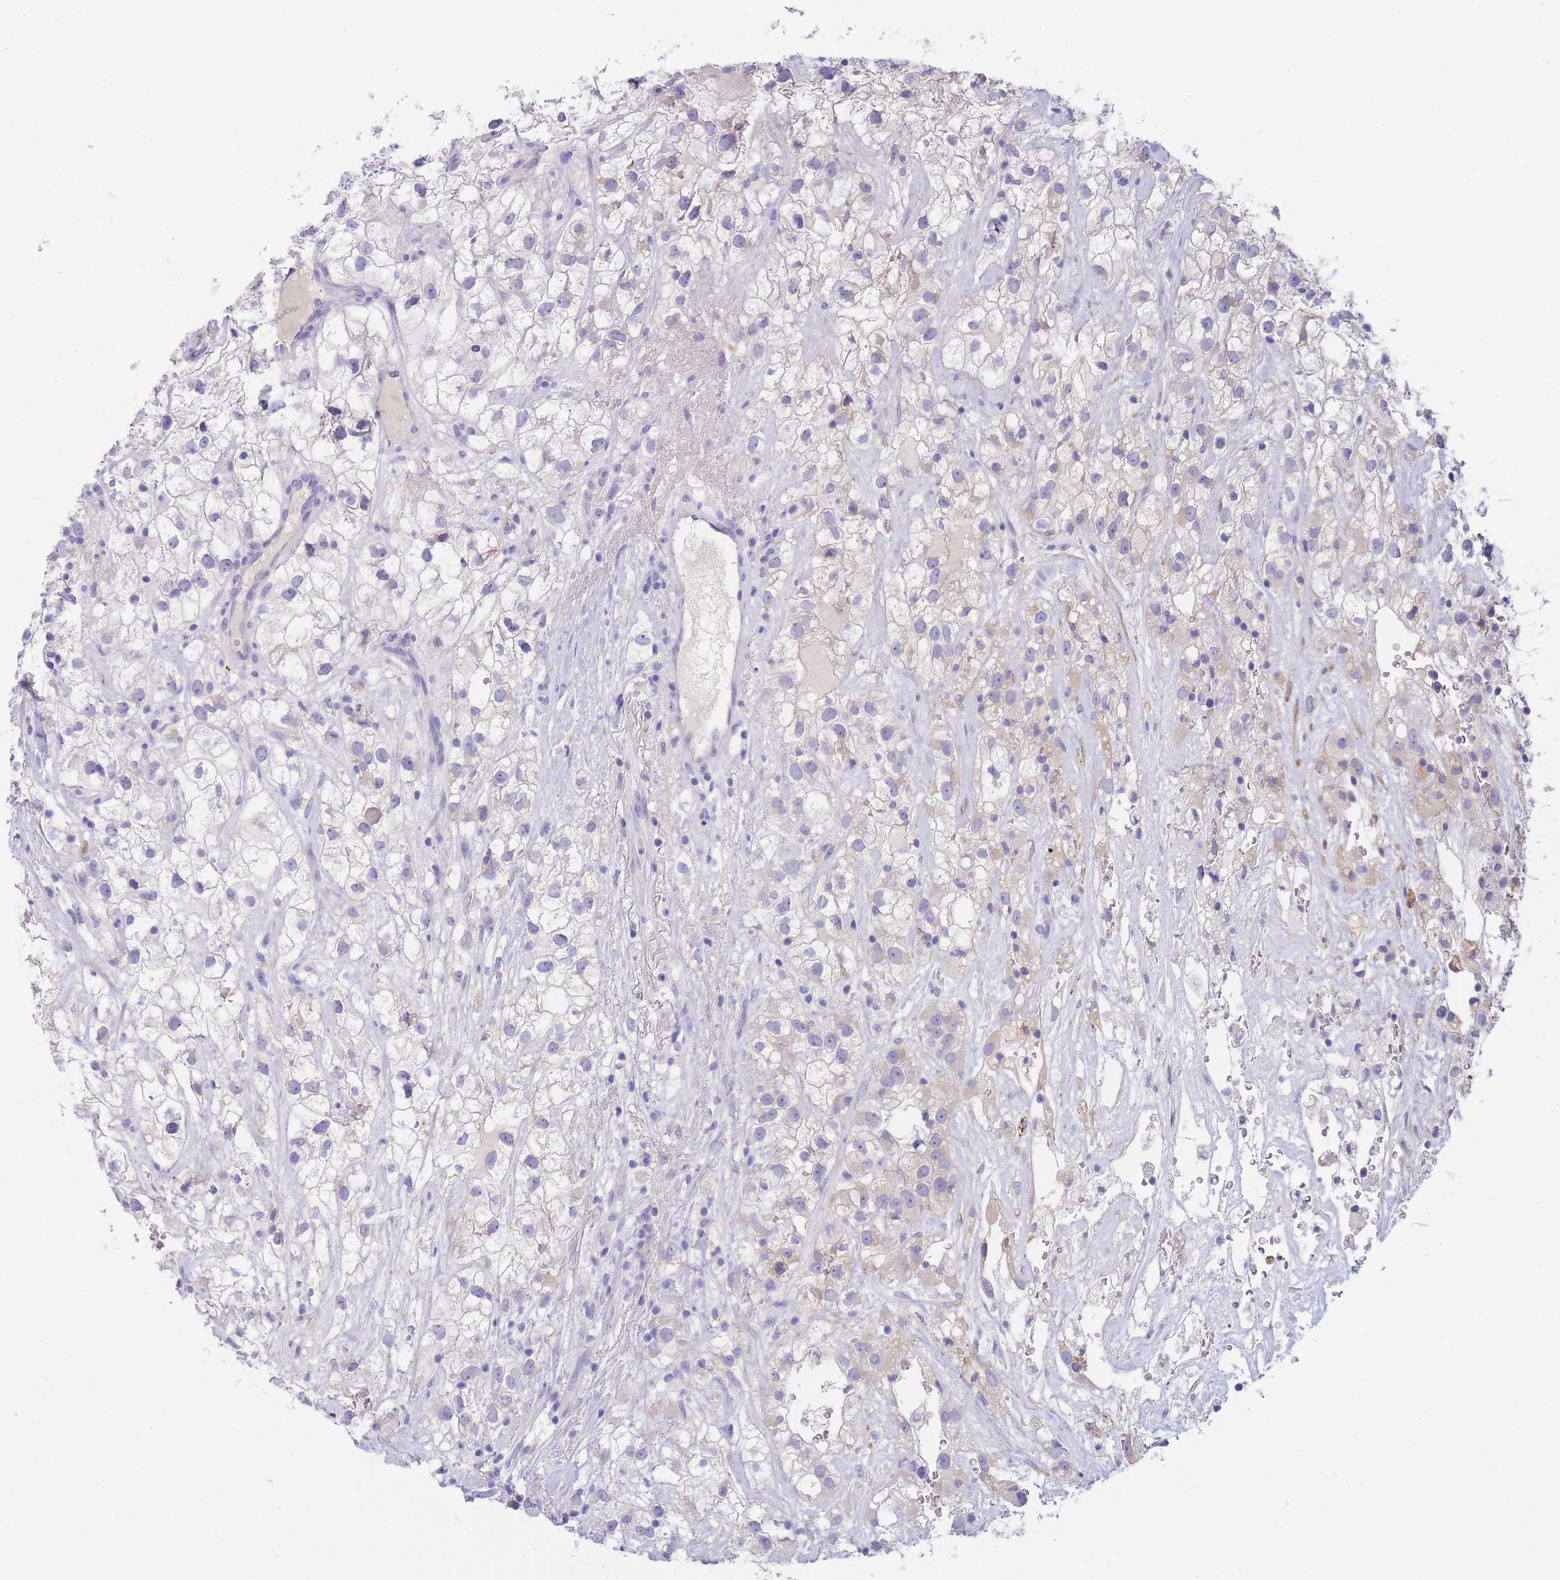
{"staining": {"intensity": "weak", "quantity": "<25%", "location": "cytoplasmic/membranous"}, "tissue": "renal cancer", "cell_type": "Tumor cells", "image_type": "cancer", "snomed": [{"axis": "morphology", "description": "Adenocarcinoma, NOS"}, {"axis": "topography", "description": "Kidney"}], "caption": "IHC of renal cancer demonstrates no staining in tumor cells.", "gene": "PCDHB3", "patient": {"sex": "male", "age": 59}}